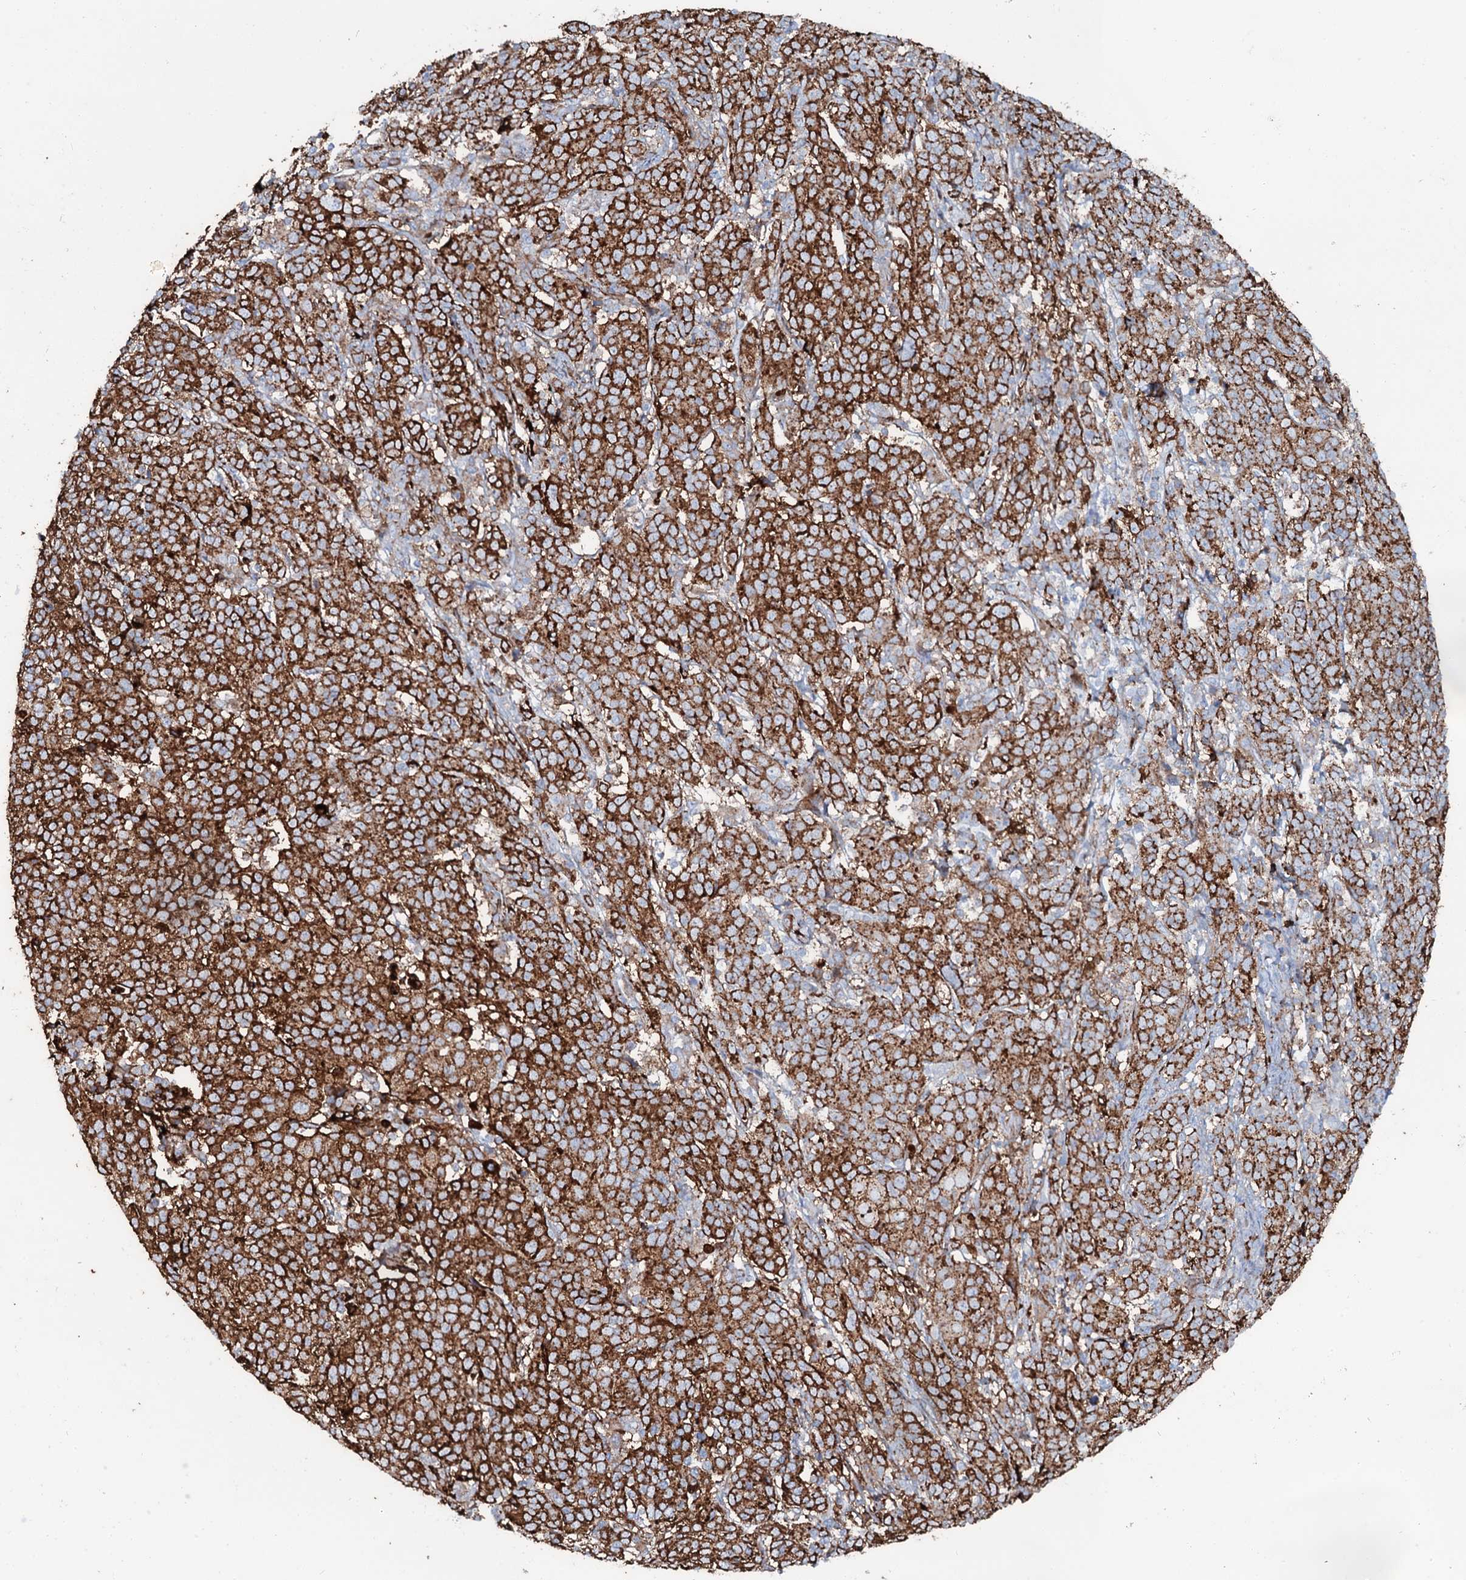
{"staining": {"intensity": "moderate", "quantity": ">75%", "location": "cytoplasmic/membranous"}, "tissue": "cervical cancer", "cell_type": "Tumor cells", "image_type": "cancer", "snomed": [{"axis": "morphology", "description": "Squamous cell carcinoma, NOS"}, {"axis": "topography", "description": "Cervix"}], "caption": "Immunohistochemical staining of human cervical squamous cell carcinoma demonstrates medium levels of moderate cytoplasmic/membranous protein expression in about >75% of tumor cells.", "gene": "OSBPL2", "patient": {"sex": "female", "age": 67}}